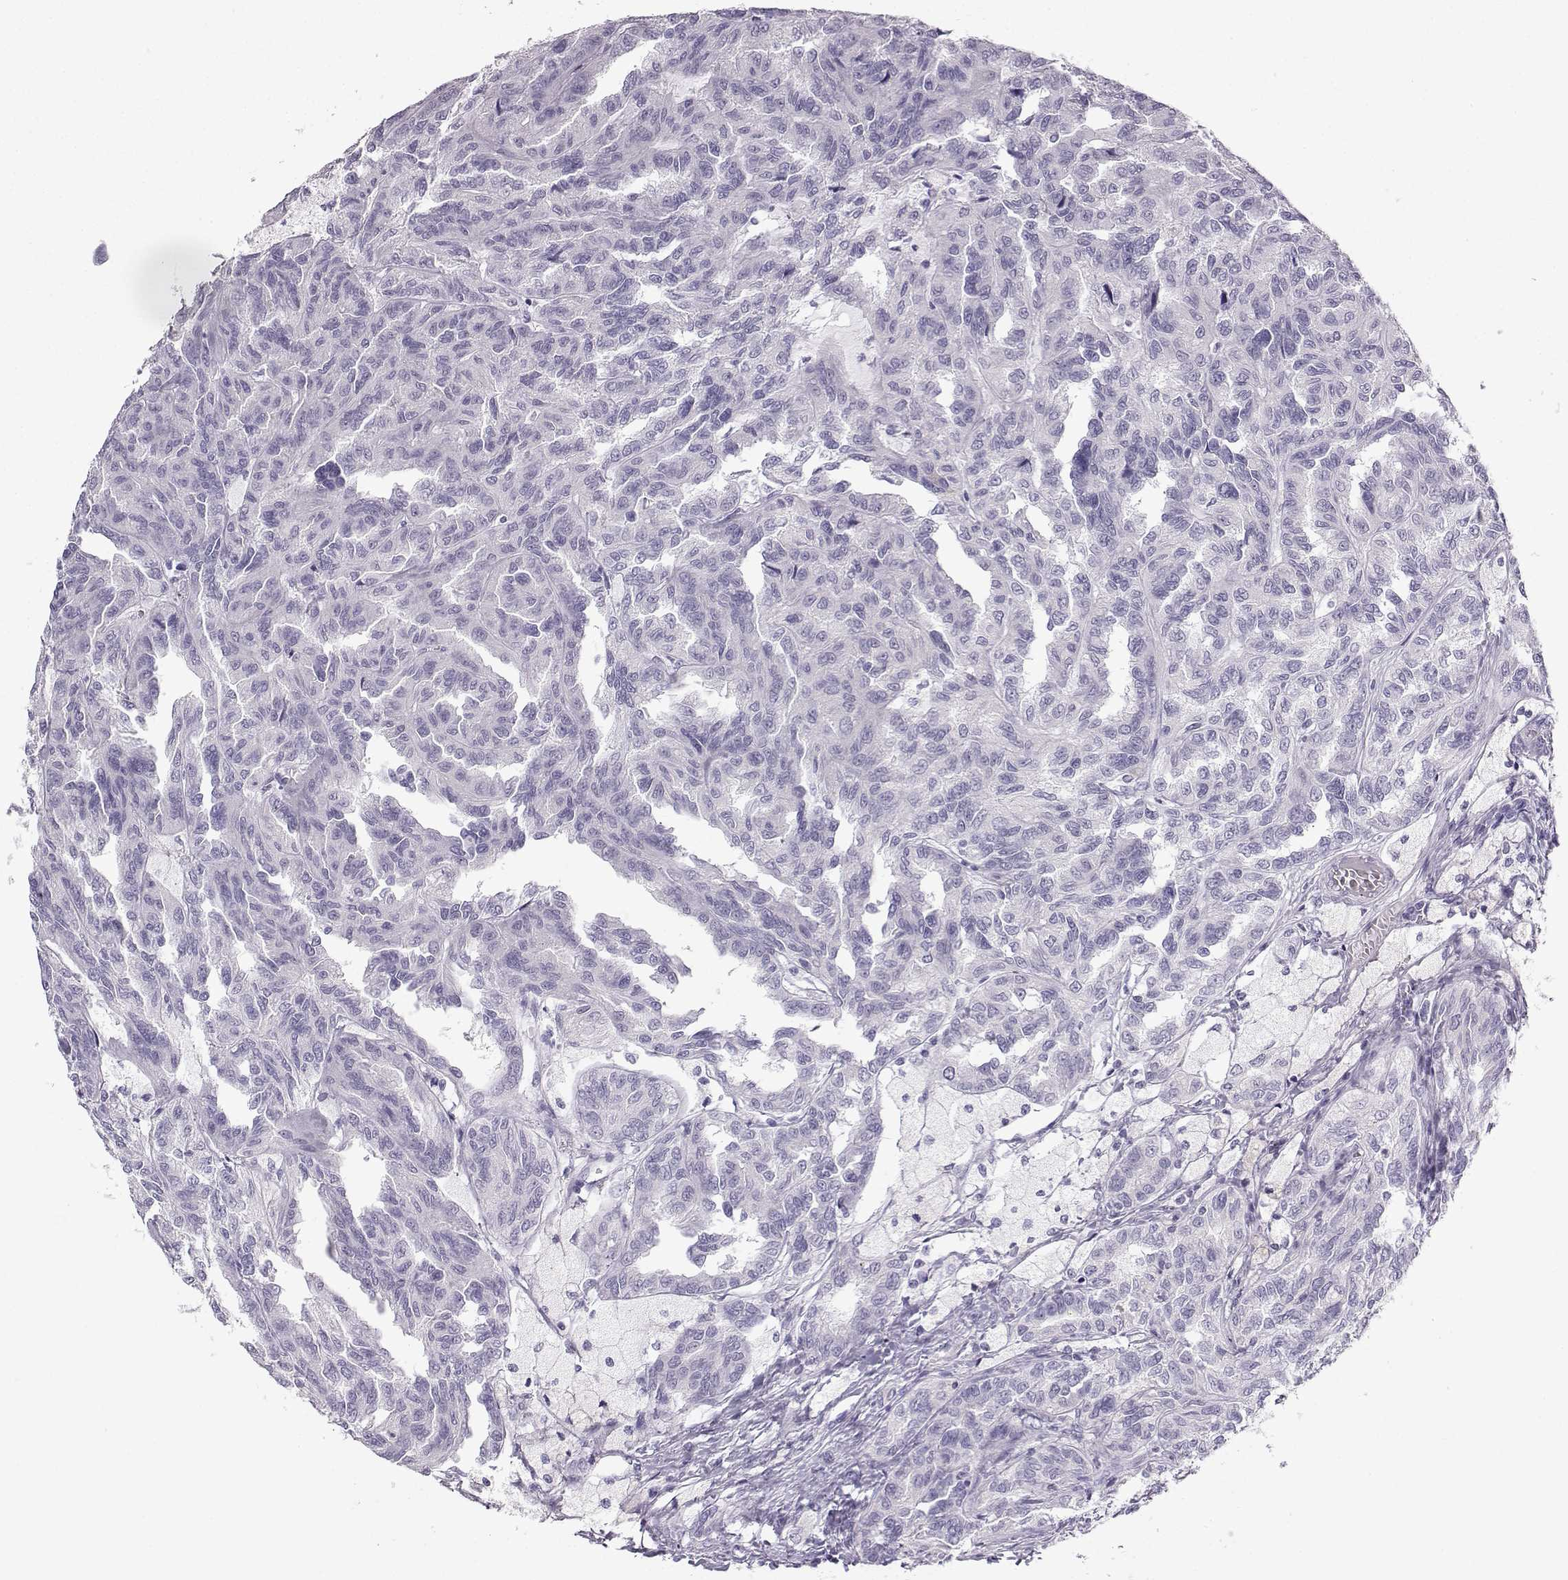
{"staining": {"intensity": "negative", "quantity": "none", "location": "none"}, "tissue": "renal cancer", "cell_type": "Tumor cells", "image_type": "cancer", "snomed": [{"axis": "morphology", "description": "Adenocarcinoma, NOS"}, {"axis": "topography", "description": "Kidney"}], "caption": "There is no significant expression in tumor cells of renal cancer (adenocarcinoma).", "gene": "ZBTB8B", "patient": {"sex": "male", "age": 79}}